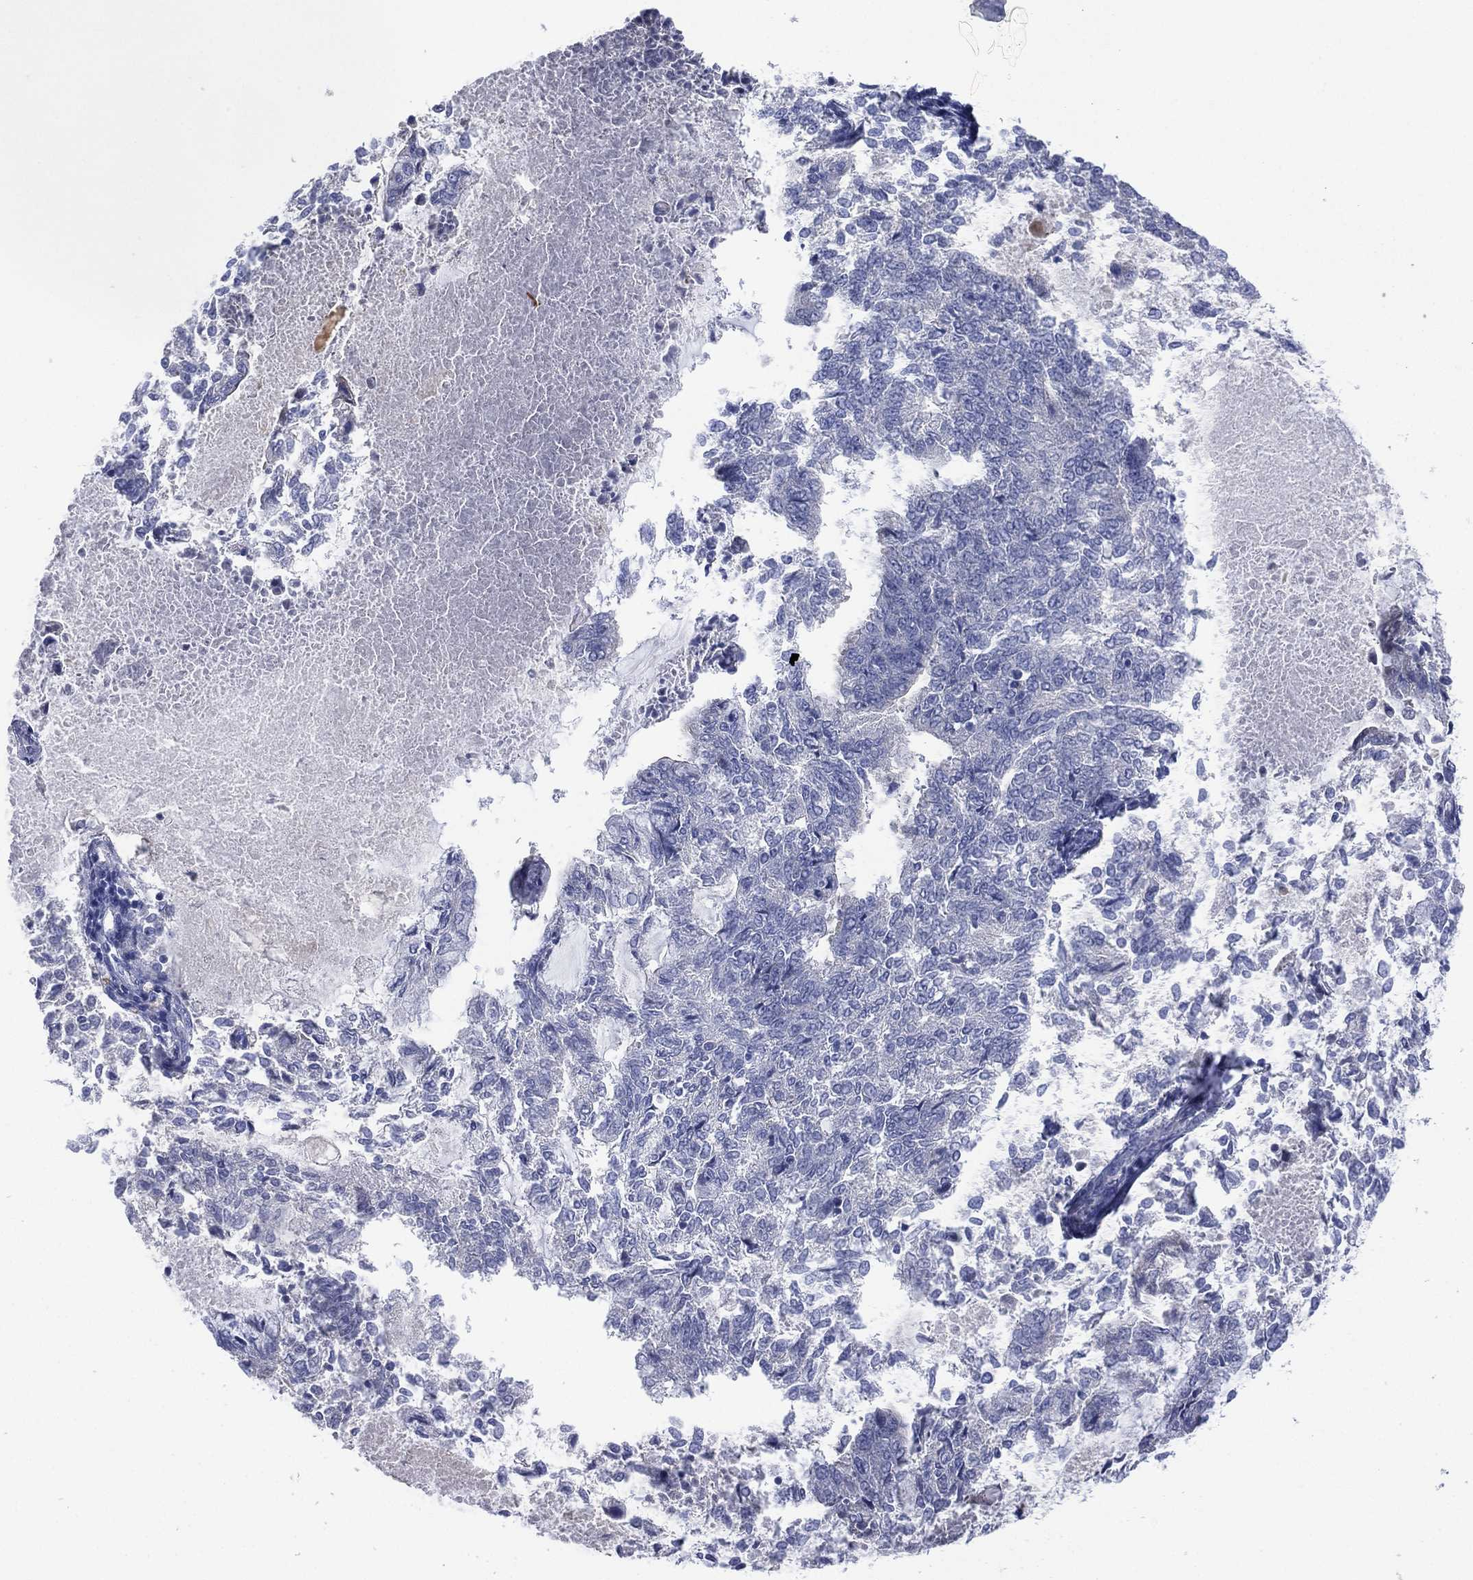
{"staining": {"intensity": "negative", "quantity": "none", "location": "none"}, "tissue": "endometrial cancer", "cell_type": "Tumor cells", "image_type": "cancer", "snomed": [{"axis": "morphology", "description": "Adenocarcinoma, NOS"}, {"axis": "topography", "description": "Endometrium"}], "caption": "This is an immunohistochemistry micrograph of human endometrial adenocarcinoma. There is no positivity in tumor cells.", "gene": "CHRNA3", "patient": {"sex": "female", "age": 65}}